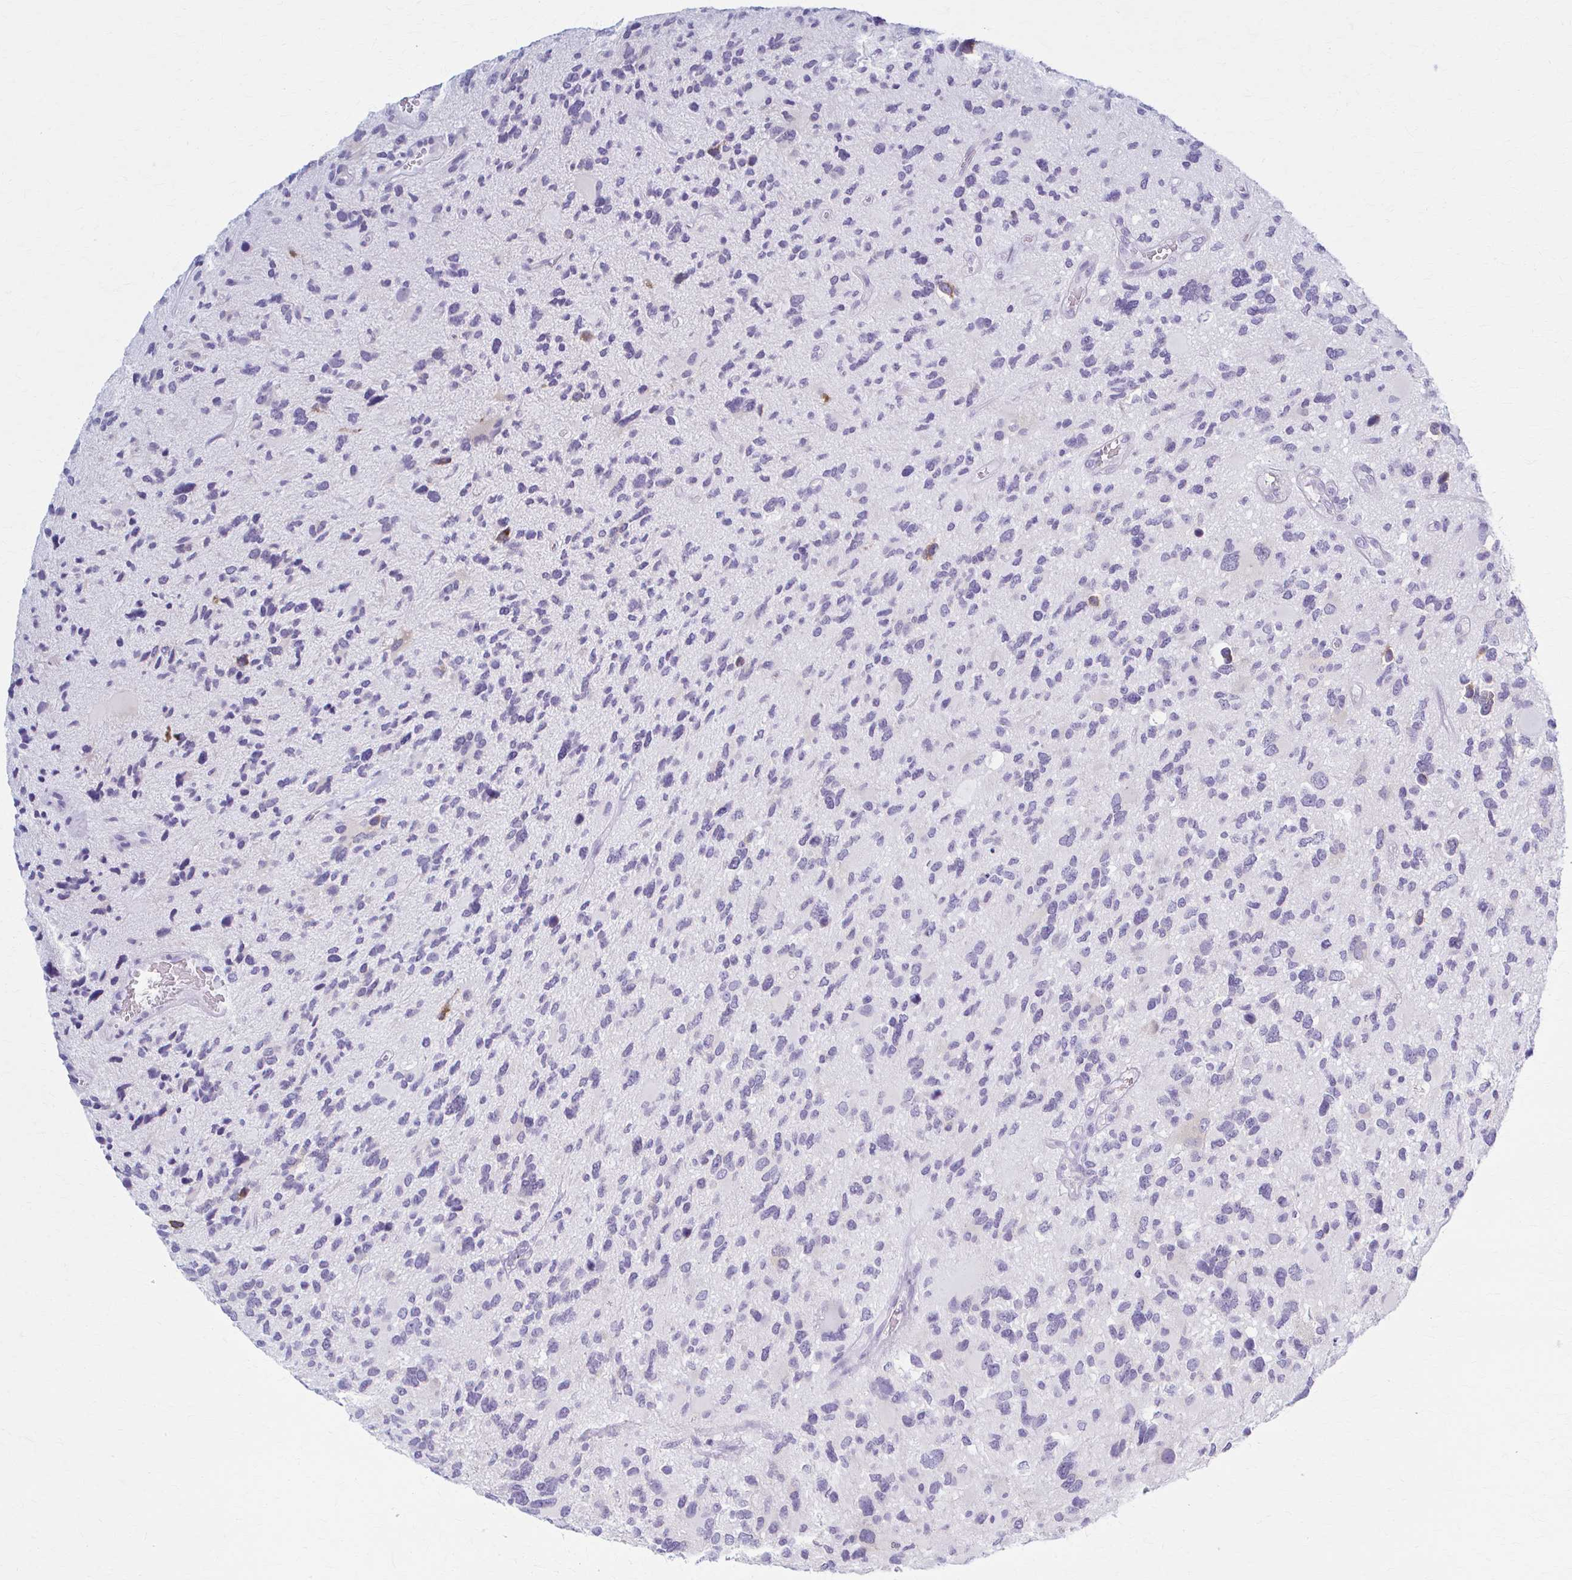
{"staining": {"intensity": "negative", "quantity": "none", "location": "none"}, "tissue": "glioma", "cell_type": "Tumor cells", "image_type": "cancer", "snomed": [{"axis": "morphology", "description": "Glioma, malignant, High grade"}, {"axis": "topography", "description": "Brain"}], "caption": "This is an immunohistochemistry photomicrograph of glioma. There is no expression in tumor cells.", "gene": "PRKRA", "patient": {"sex": "female", "age": 11}}